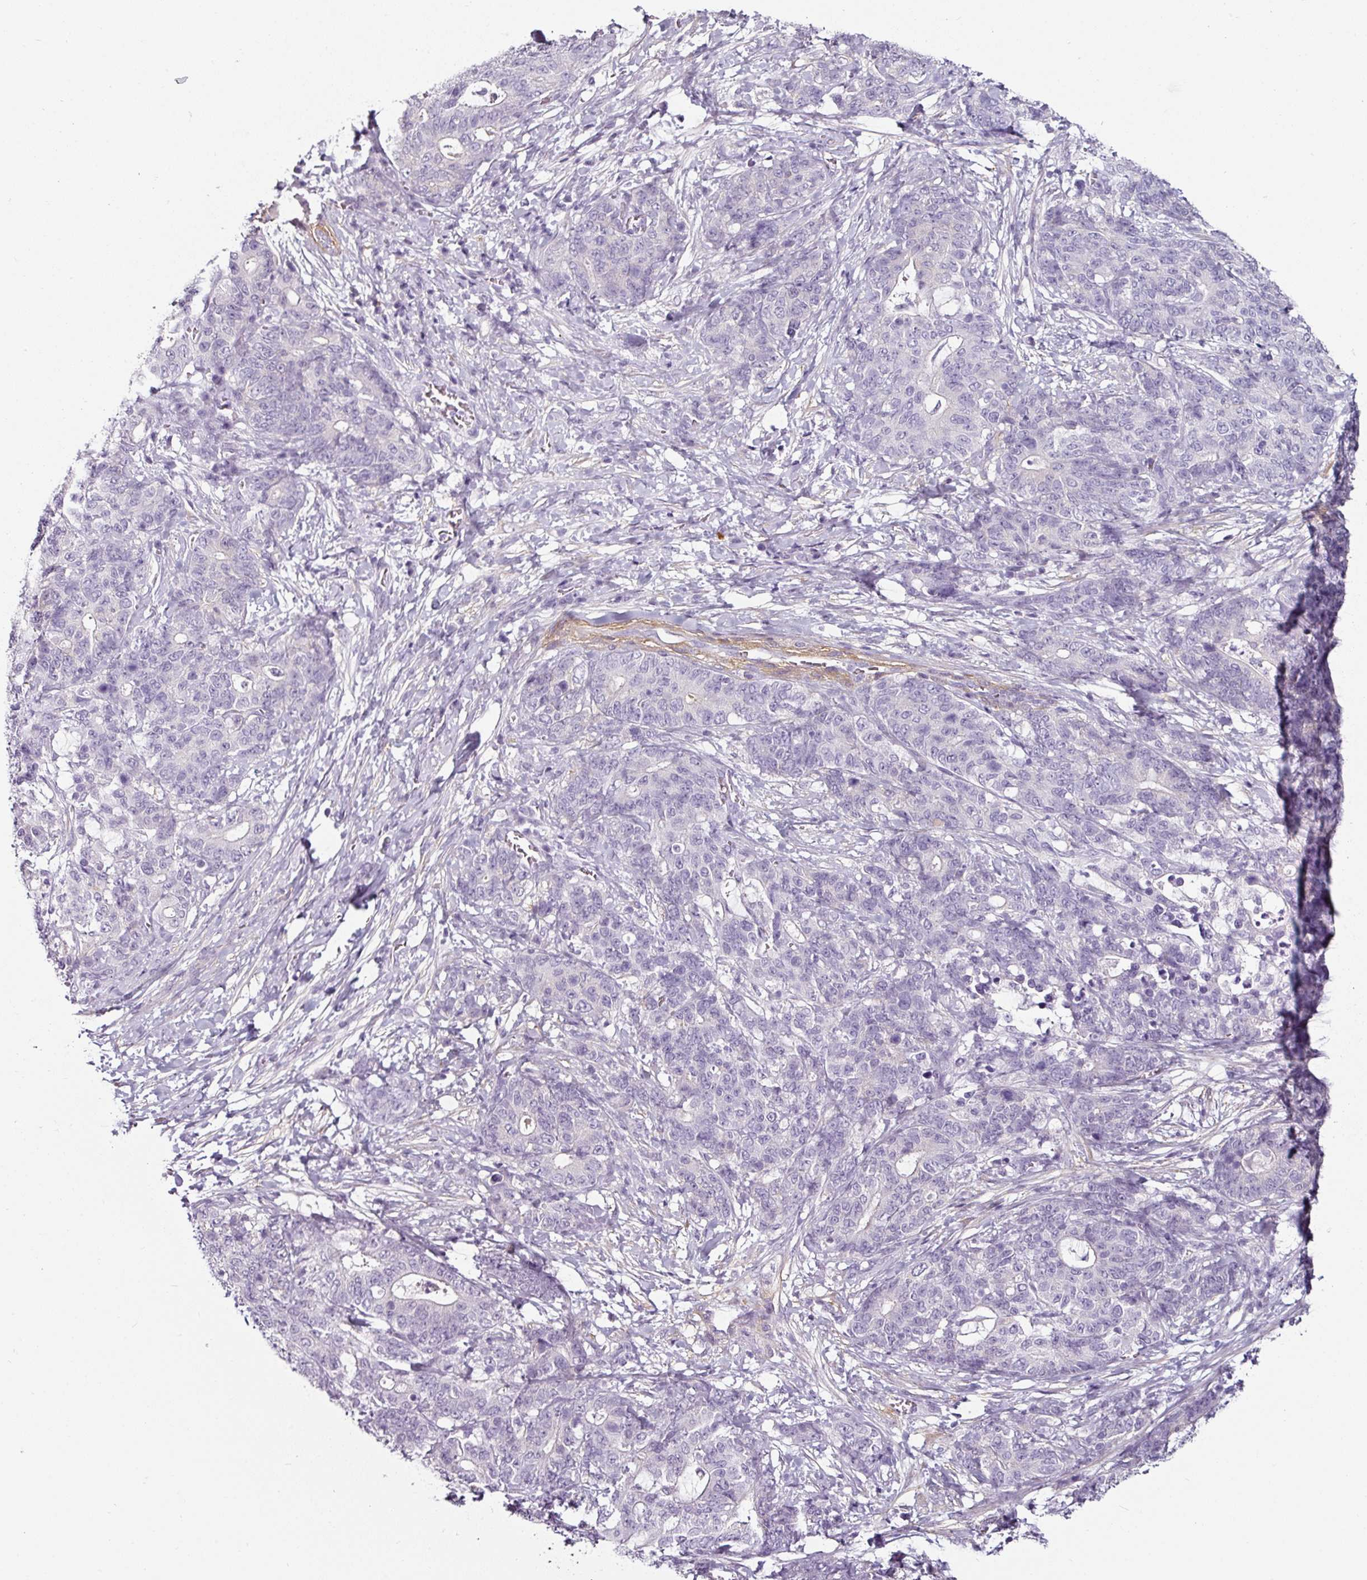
{"staining": {"intensity": "negative", "quantity": "none", "location": "none"}, "tissue": "stomach cancer", "cell_type": "Tumor cells", "image_type": "cancer", "snomed": [{"axis": "morphology", "description": "Normal tissue, NOS"}, {"axis": "morphology", "description": "Adenocarcinoma, NOS"}, {"axis": "topography", "description": "Stomach"}], "caption": "The histopathology image exhibits no significant positivity in tumor cells of adenocarcinoma (stomach). The staining was performed using DAB (3,3'-diaminobenzidine) to visualize the protein expression in brown, while the nuclei were stained in blue with hematoxylin (Magnification: 20x).", "gene": "CAP2", "patient": {"sex": "female", "age": 64}}